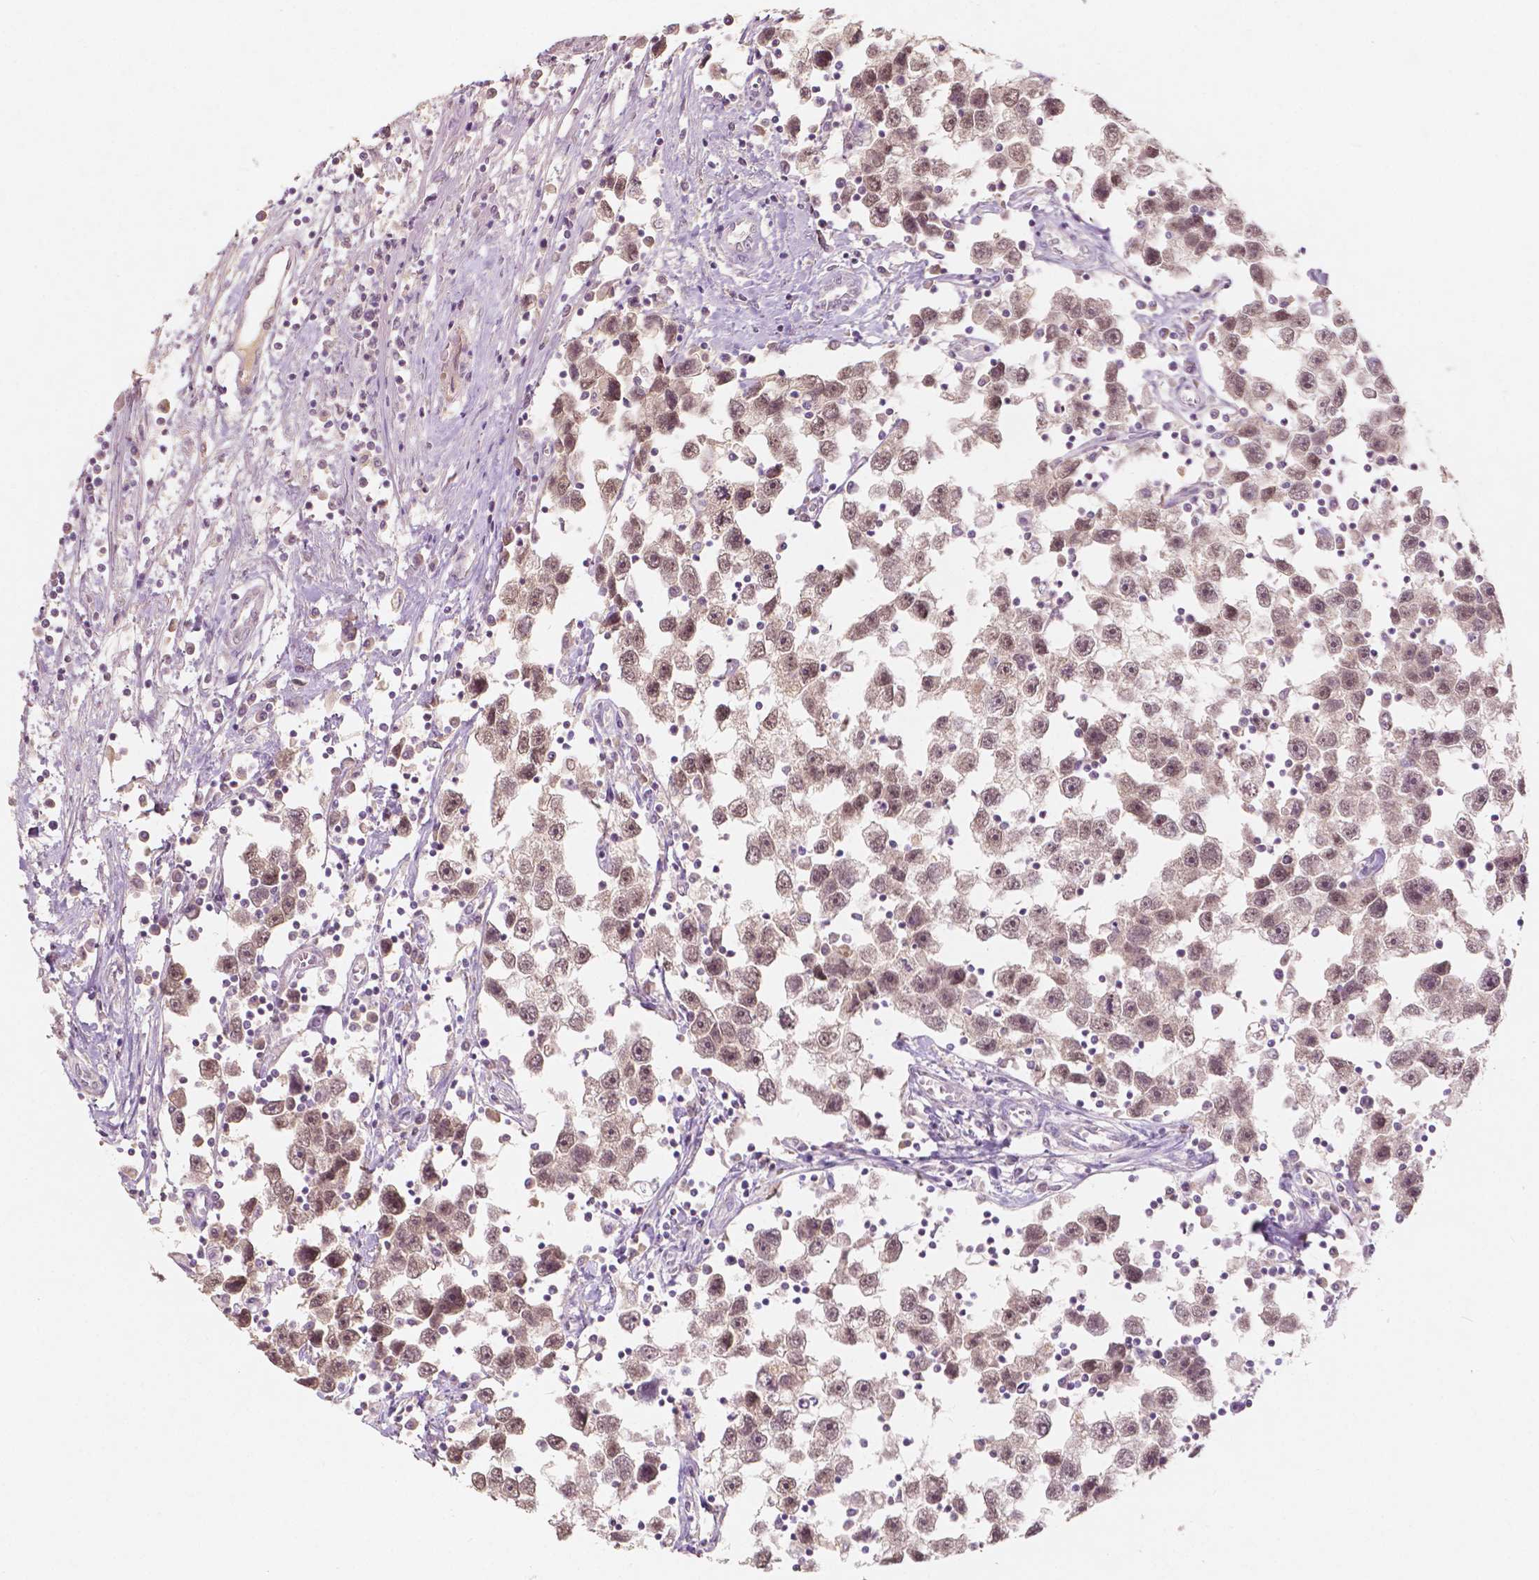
{"staining": {"intensity": "moderate", "quantity": ">75%", "location": "nuclear"}, "tissue": "testis cancer", "cell_type": "Tumor cells", "image_type": "cancer", "snomed": [{"axis": "morphology", "description": "Seminoma, NOS"}, {"axis": "topography", "description": "Testis"}], "caption": "IHC of human testis seminoma exhibits medium levels of moderate nuclear expression in approximately >75% of tumor cells.", "gene": "SOX15", "patient": {"sex": "male", "age": 30}}